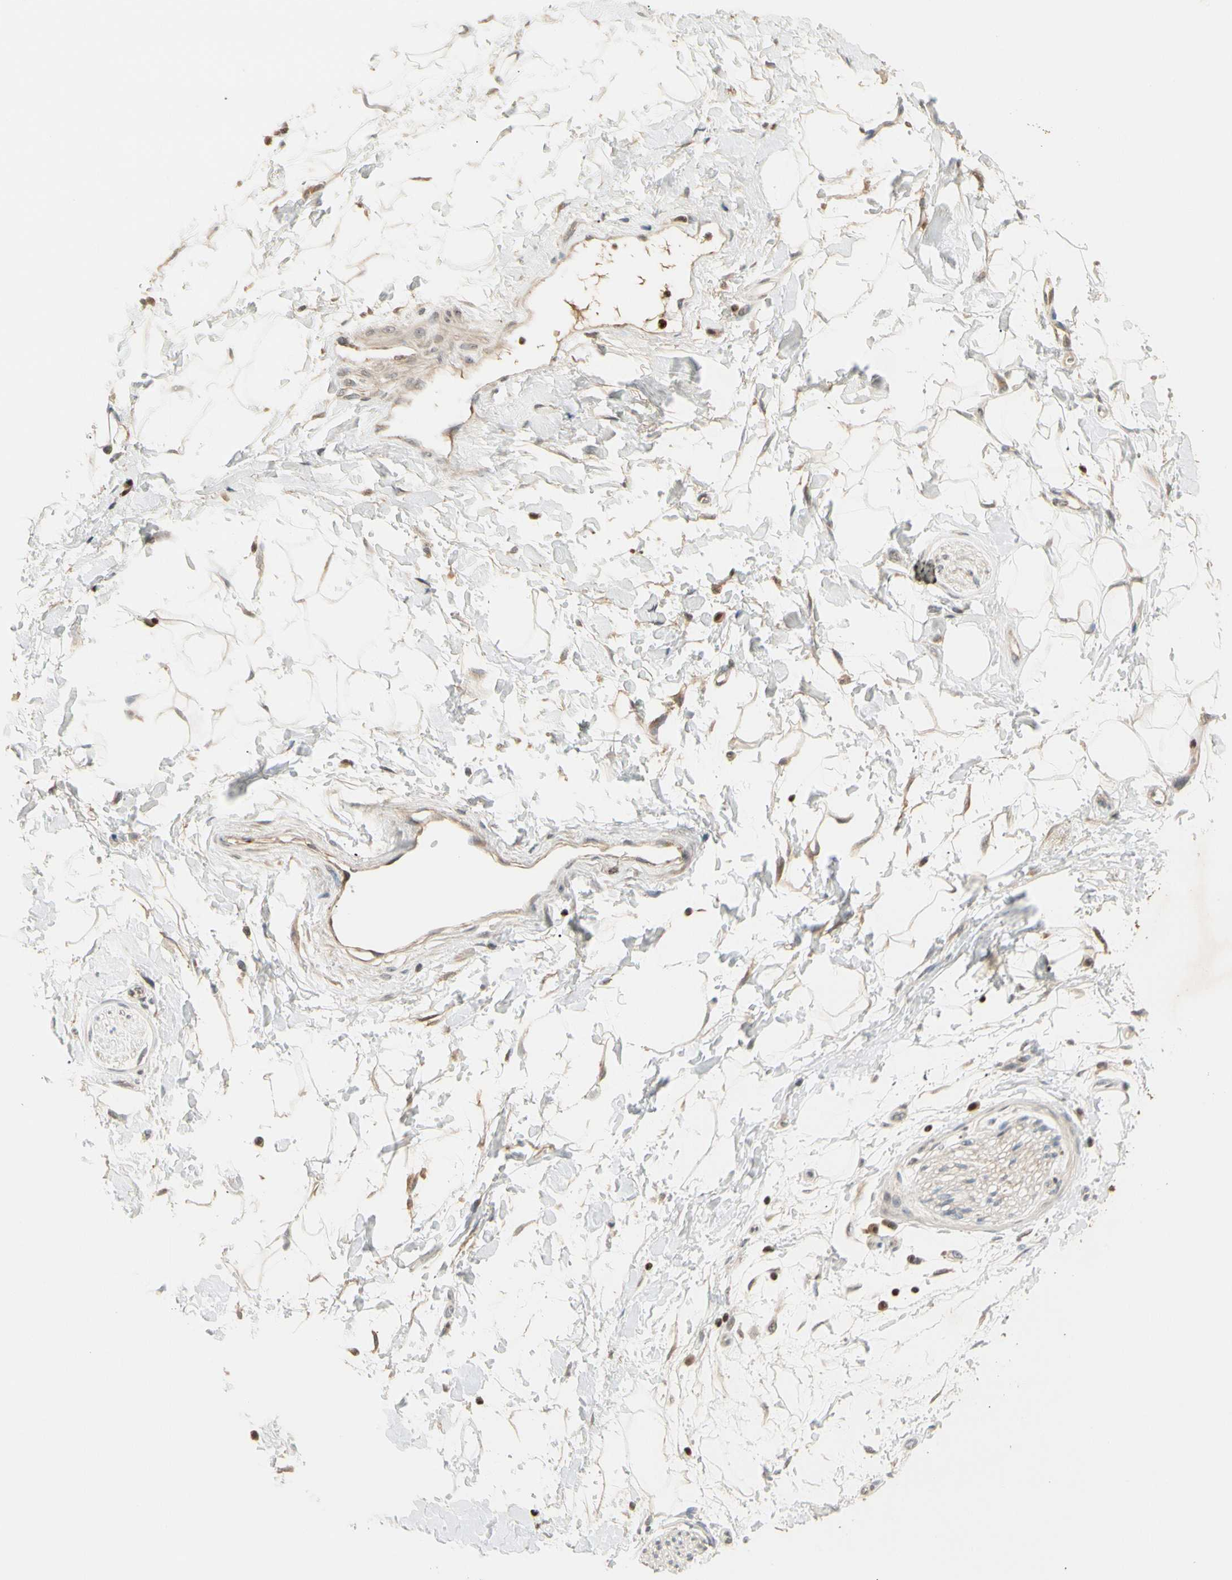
{"staining": {"intensity": "weak", "quantity": ">75%", "location": "cytoplasmic/membranous"}, "tissue": "adipose tissue", "cell_type": "Adipocytes", "image_type": "normal", "snomed": [{"axis": "morphology", "description": "Normal tissue, NOS"}, {"axis": "topography", "description": "Soft tissue"}], "caption": "Immunohistochemical staining of normal adipose tissue displays weak cytoplasmic/membranous protein positivity in about >75% of adipocytes.", "gene": "NFYA", "patient": {"sex": "male", "age": 72}}